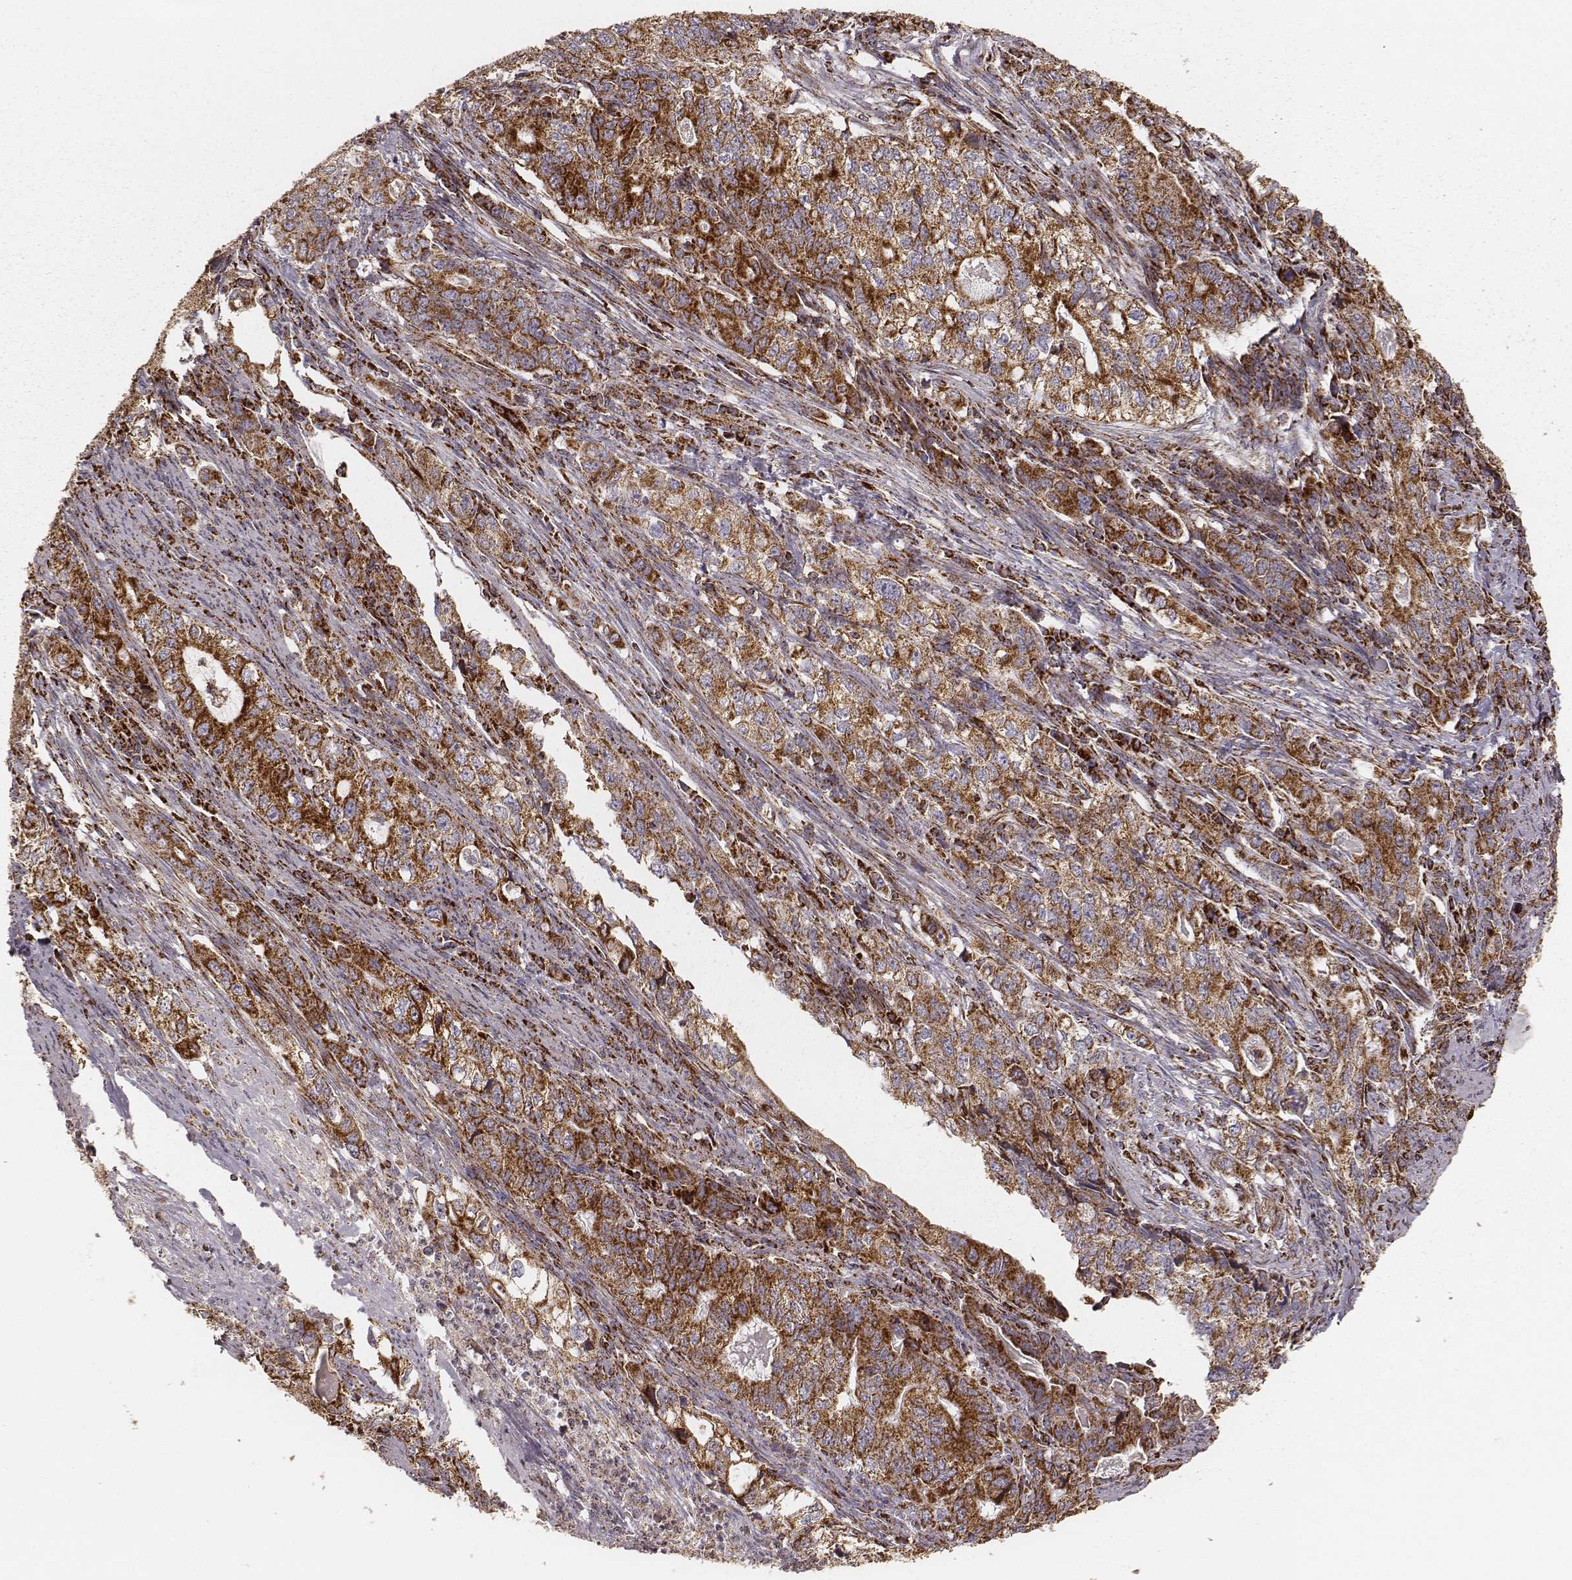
{"staining": {"intensity": "strong", "quantity": ">75%", "location": "cytoplasmic/membranous"}, "tissue": "stomach cancer", "cell_type": "Tumor cells", "image_type": "cancer", "snomed": [{"axis": "morphology", "description": "Adenocarcinoma, NOS"}, {"axis": "topography", "description": "Stomach, lower"}], "caption": "An IHC photomicrograph of neoplastic tissue is shown. Protein staining in brown labels strong cytoplasmic/membranous positivity in stomach adenocarcinoma within tumor cells.", "gene": "CS", "patient": {"sex": "female", "age": 72}}